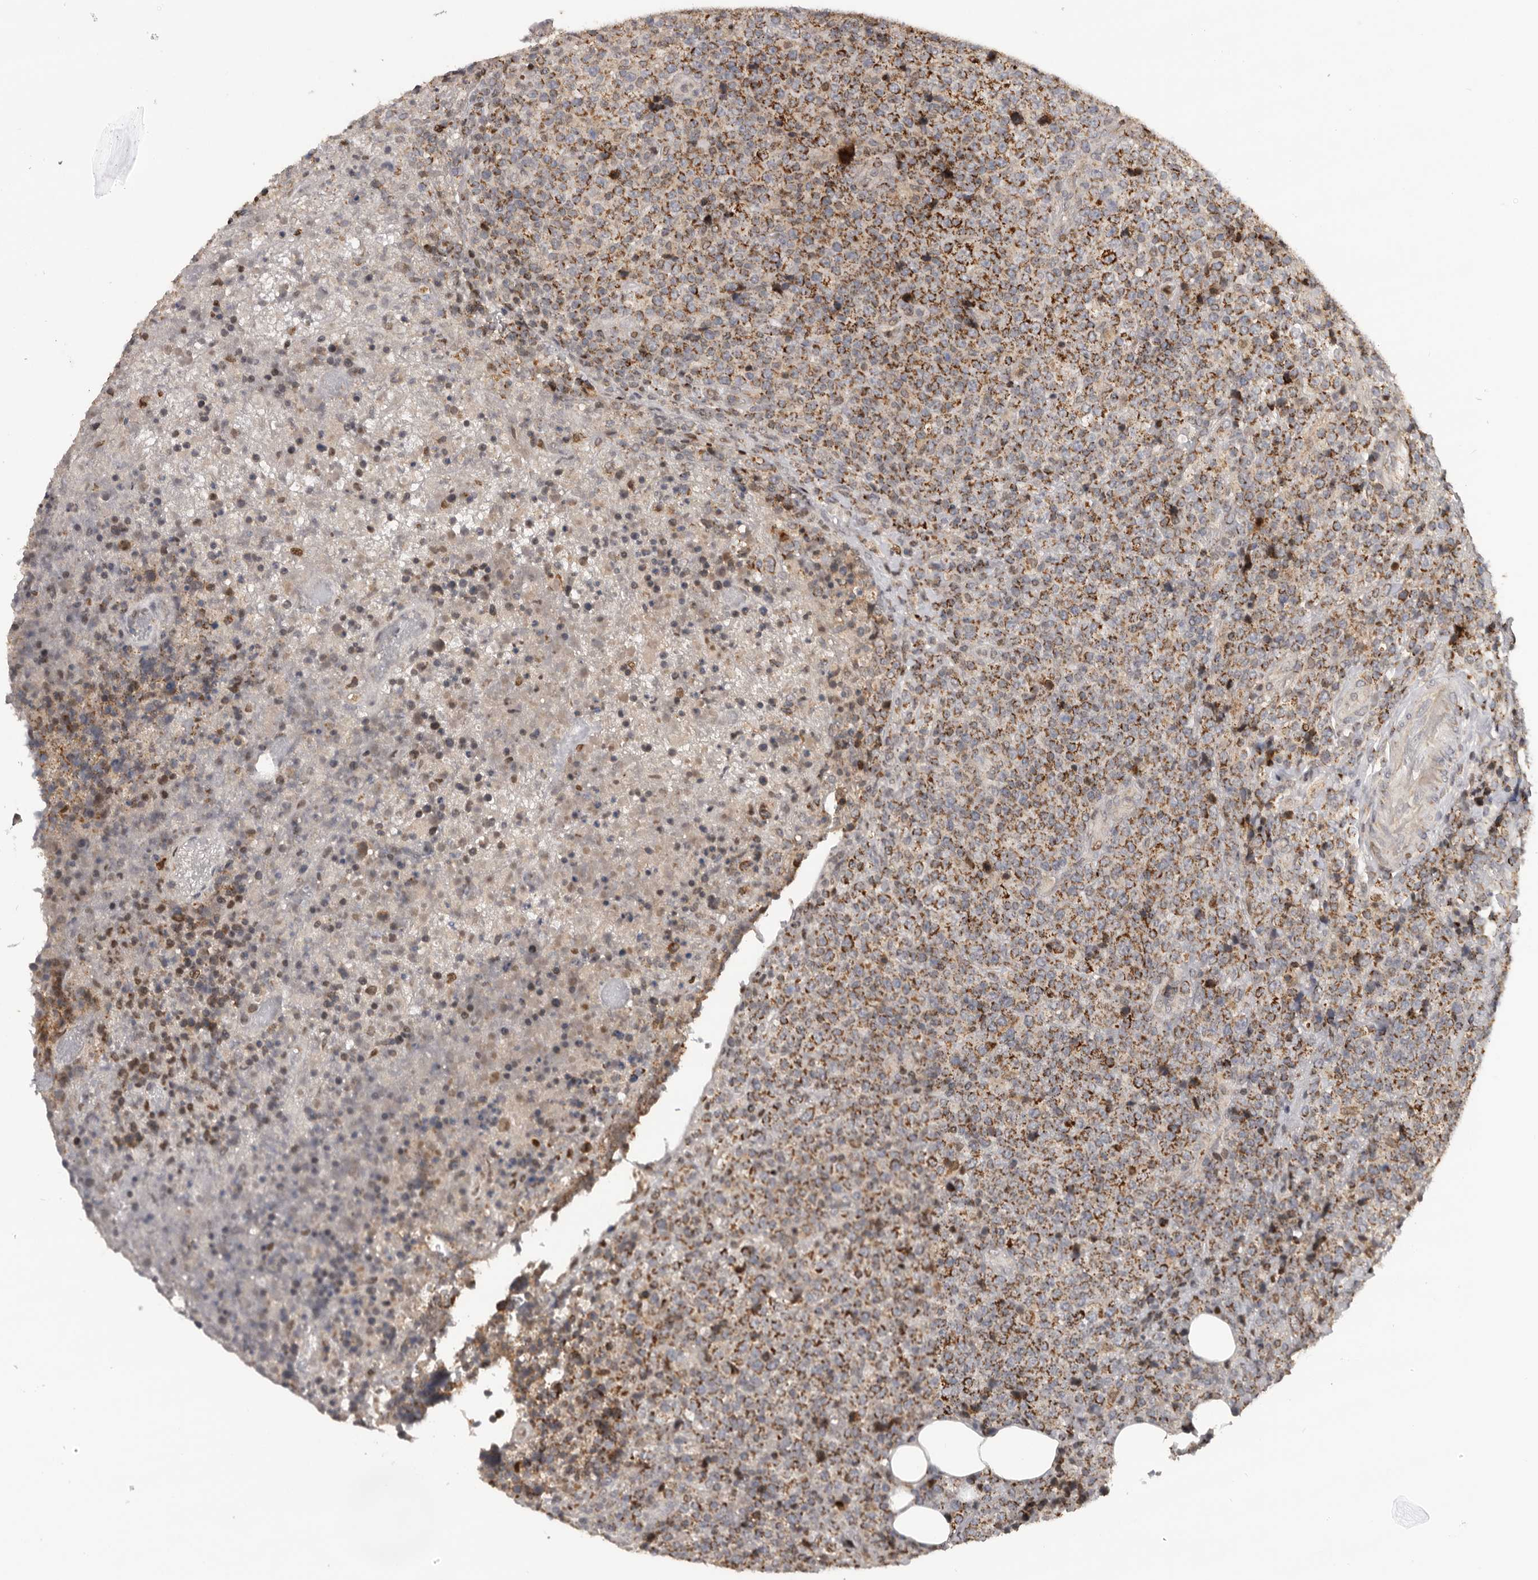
{"staining": {"intensity": "moderate", "quantity": ">75%", "location": "cytoplasmic/membranous"}, "tissue": "lymphoma", "cell_type": "Tumor cells", "image_type": "cancer", "snomed": [{"axis": "morphology", "description": "Malignant lymphoma, non-Hodgkin's type, High grade"}, {"axis": "topography", "description": "Lymph node"}], "caption": "The immunohistochemical stain highlights moderate cytoplasmic/membranous positivity in tumor cells of lymphoma tissue.", "gene": "C17orf99", "patient": {"sex": "male", "age": 13}}